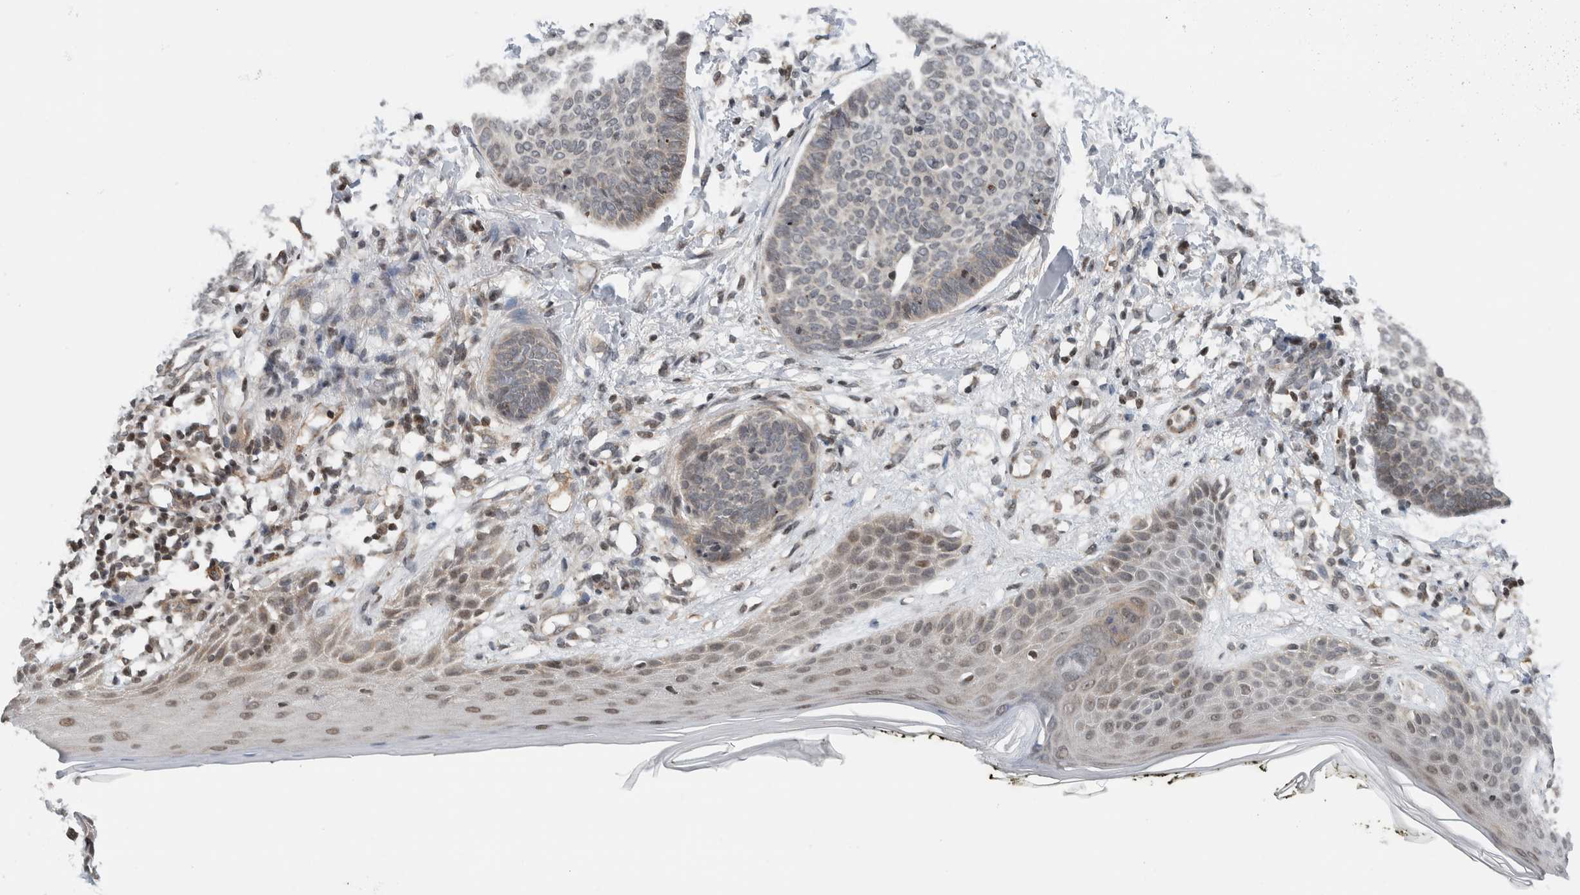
{"staining": {"intensity": "weak", "quantity": "<25%", "location": "cytoplasmic/membranous"}, "tissue": "skin cancer", "cell_type": "Tumor cells", "image_type": "cancer", "snomed": [{"axis": "morphology", "description": "Normal tissue, NOS"}, {"axis": "morphology", "description": "Basal cell carcinoma"}, {"axis": "topography", "description": "Skin"}], "caption": "Tumor cells show no significant protein expression in skin basal cell carcinoma.", "gene": "NPLOC4", "patient": {"sex": "male", "age": 50}}